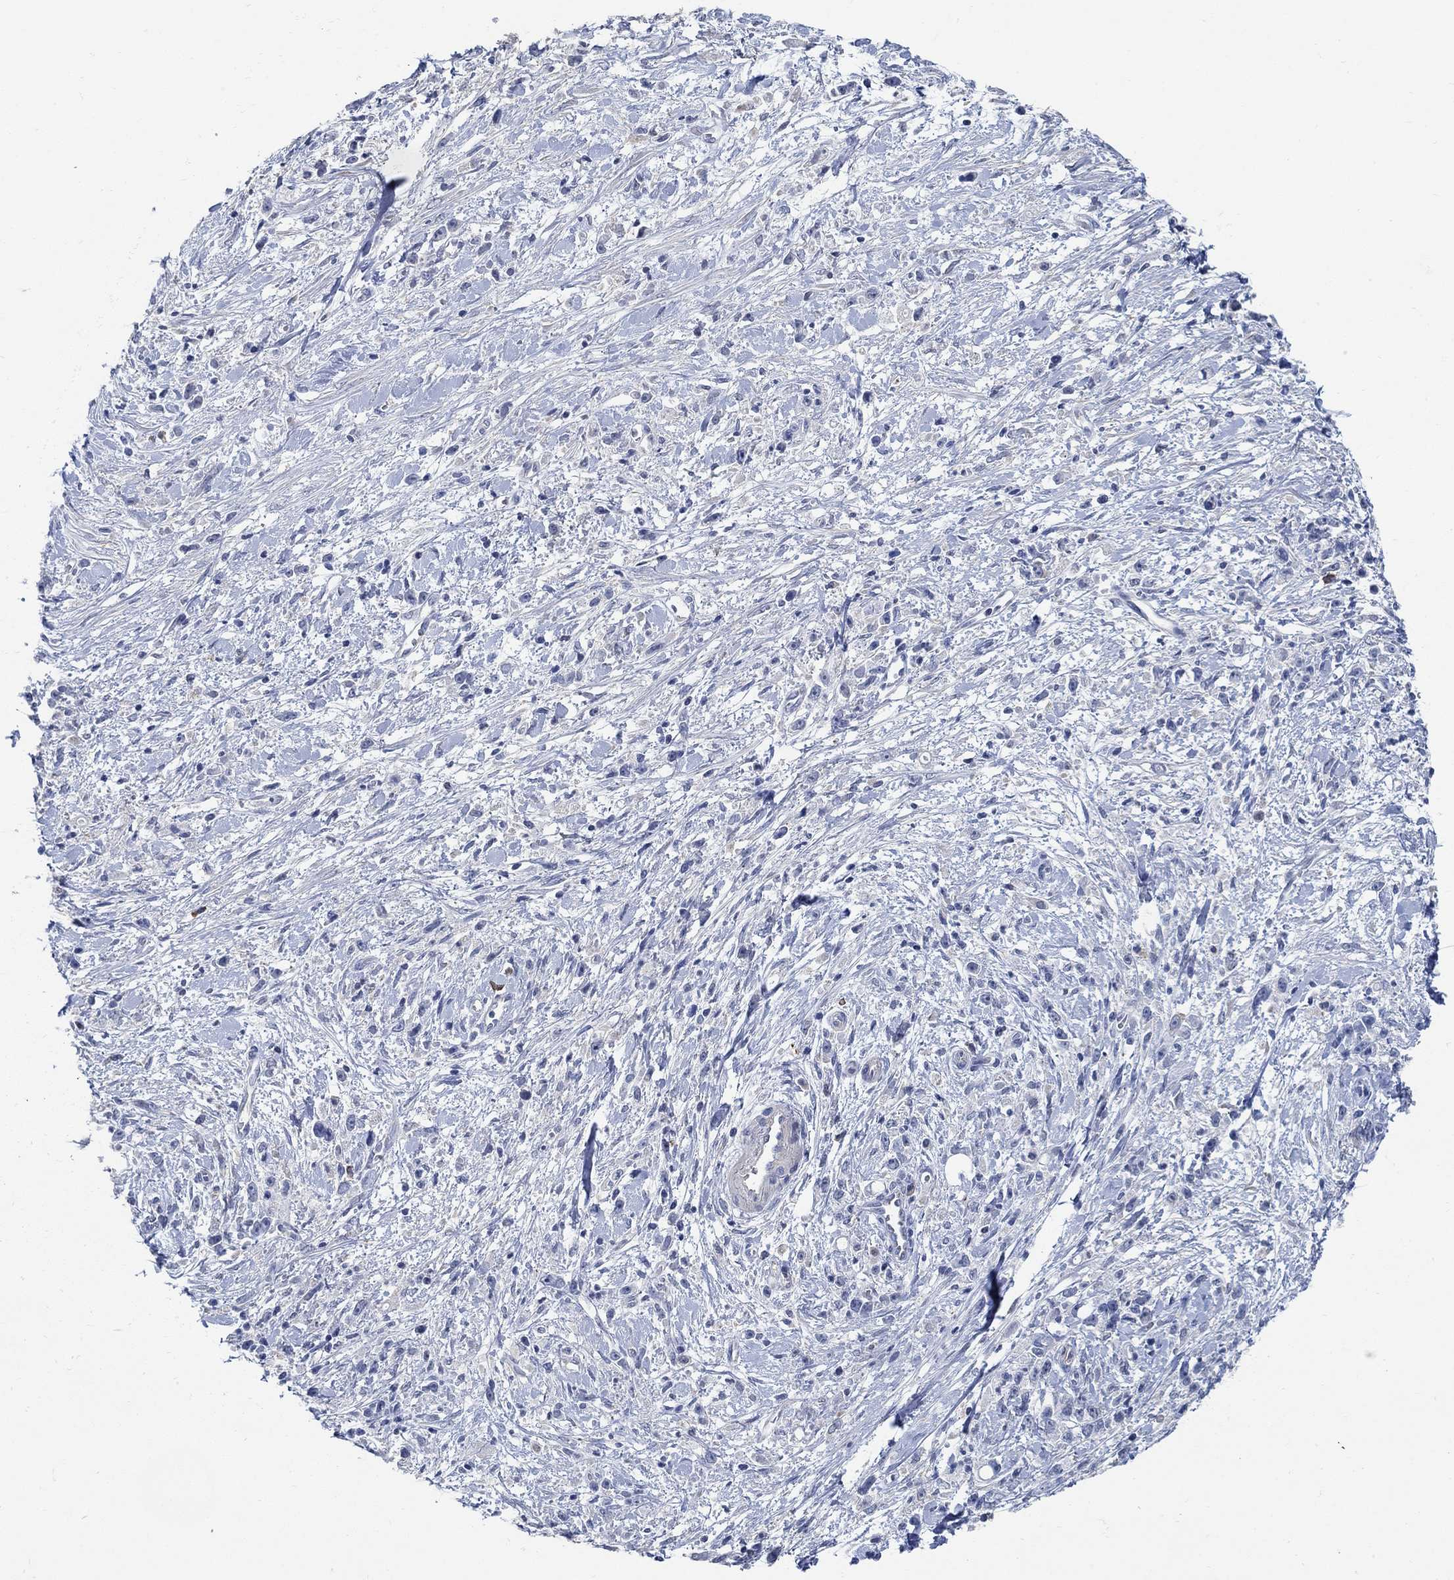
{"staining": {"intensity": "negative", "quantity": "none", "location": "none"}, "tissue": "stomach cancer", "cell_type": "Tumor cells", "image_type": "cancer", "snomed": [{"axis": "morphology", "description": "Adenocarcinoma, NOS"}, {"axis": "topography", "description": "Stomach"}], "caption": "Tumor cells are negative for protein expression in human stomach cancer.", "gene": "PCDH11X", "patient": {"sex": "female", "age": 59}}